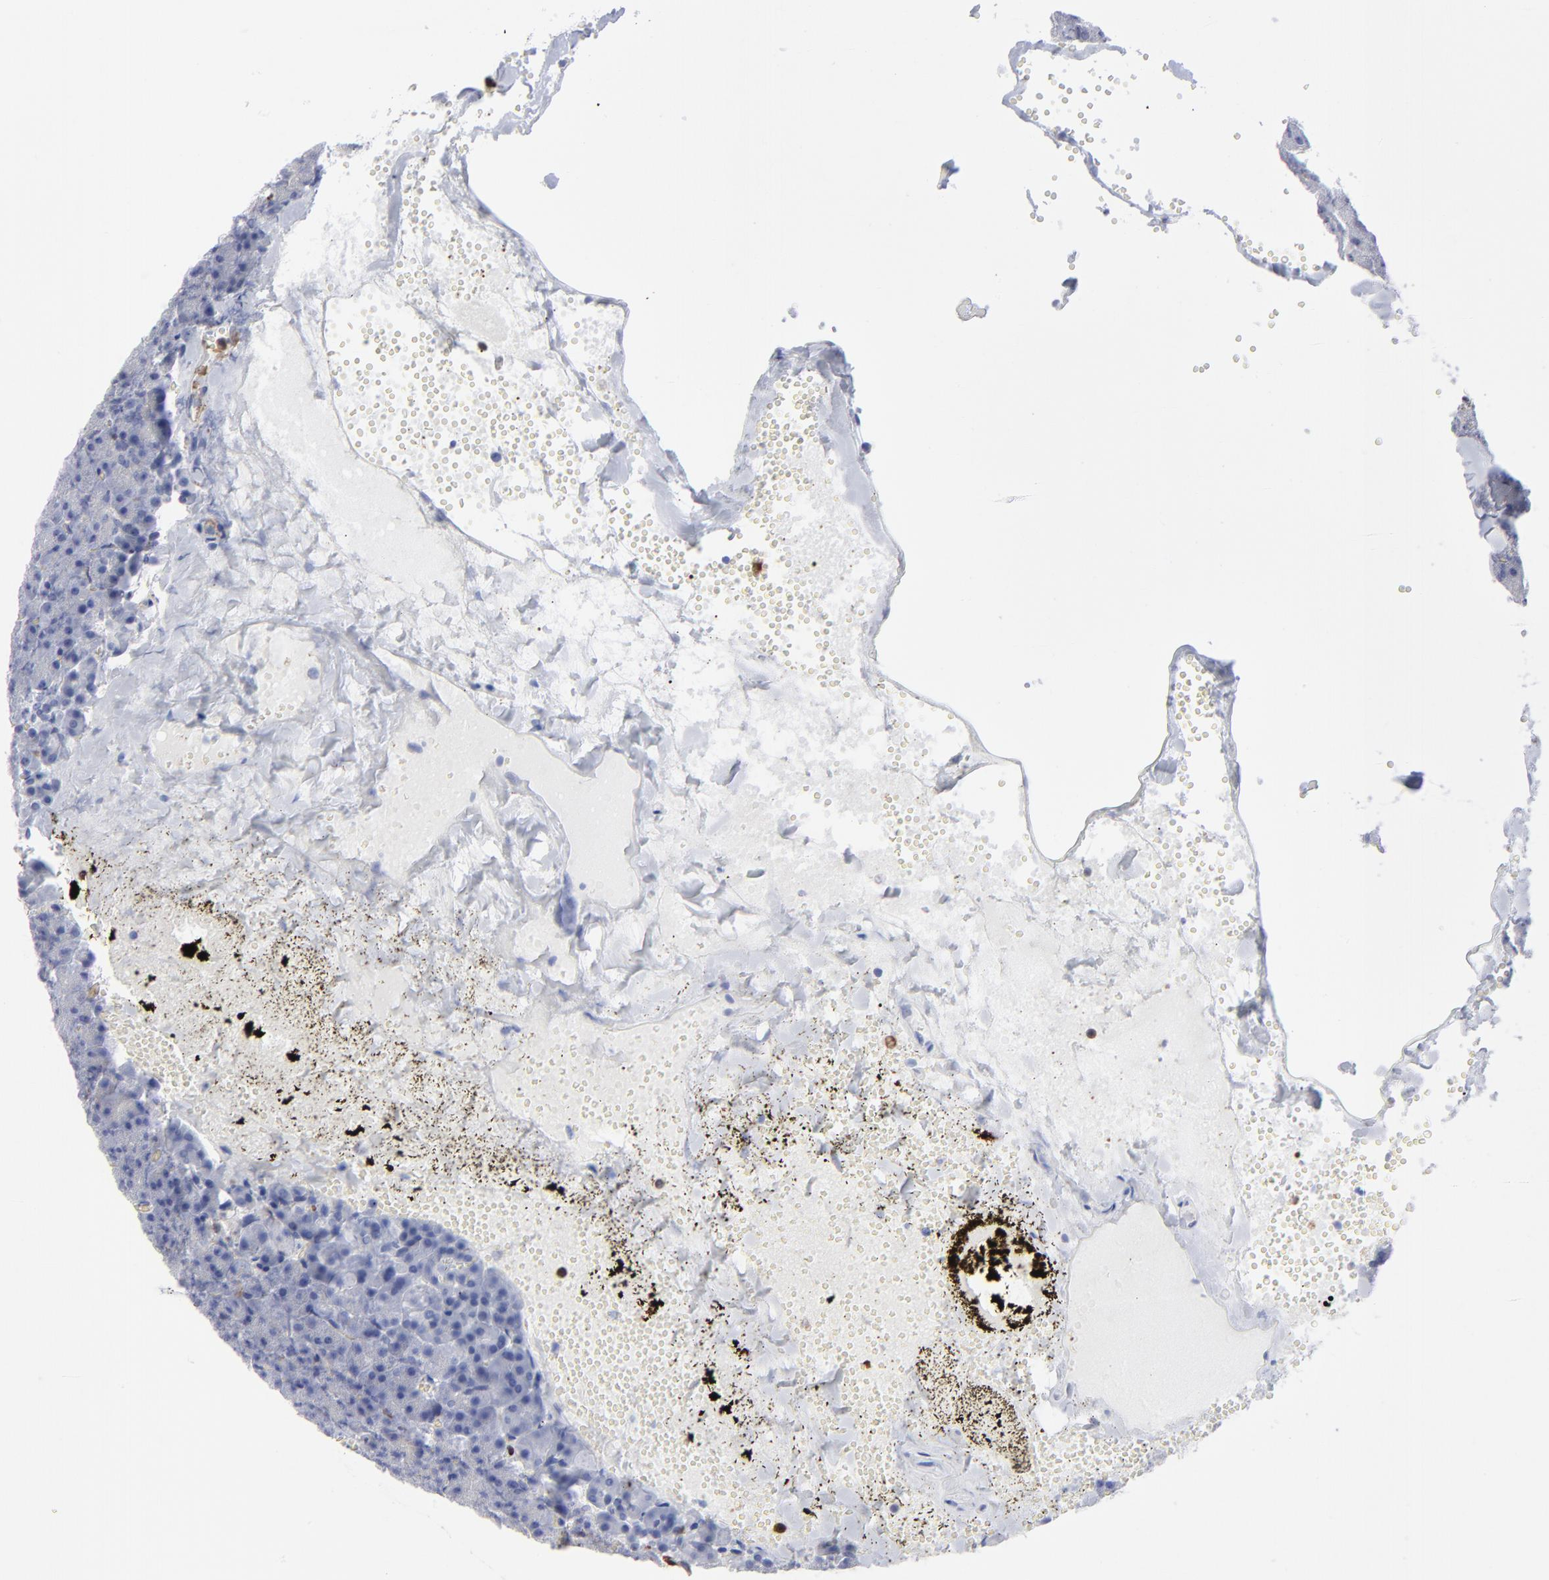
{"staining": {"intensity": "negative", "quantity": "none", "location": "none"}, "tissue": "pancreas", "cell_type": "Exocrine glandular cells", "image_type": "normal", "snomed": [{"axis": "morphology", "description": "Normal tissue, NOS"}, {"axis": "topography", "description": "Pancreas"}], "caption": "This is an immunohistochemistry histopathology image of normal human pancreas. There is no positivity in exocrine glandular cells.", "gene": "TBXT", "patient": {"sex": "female", "age": 35}}